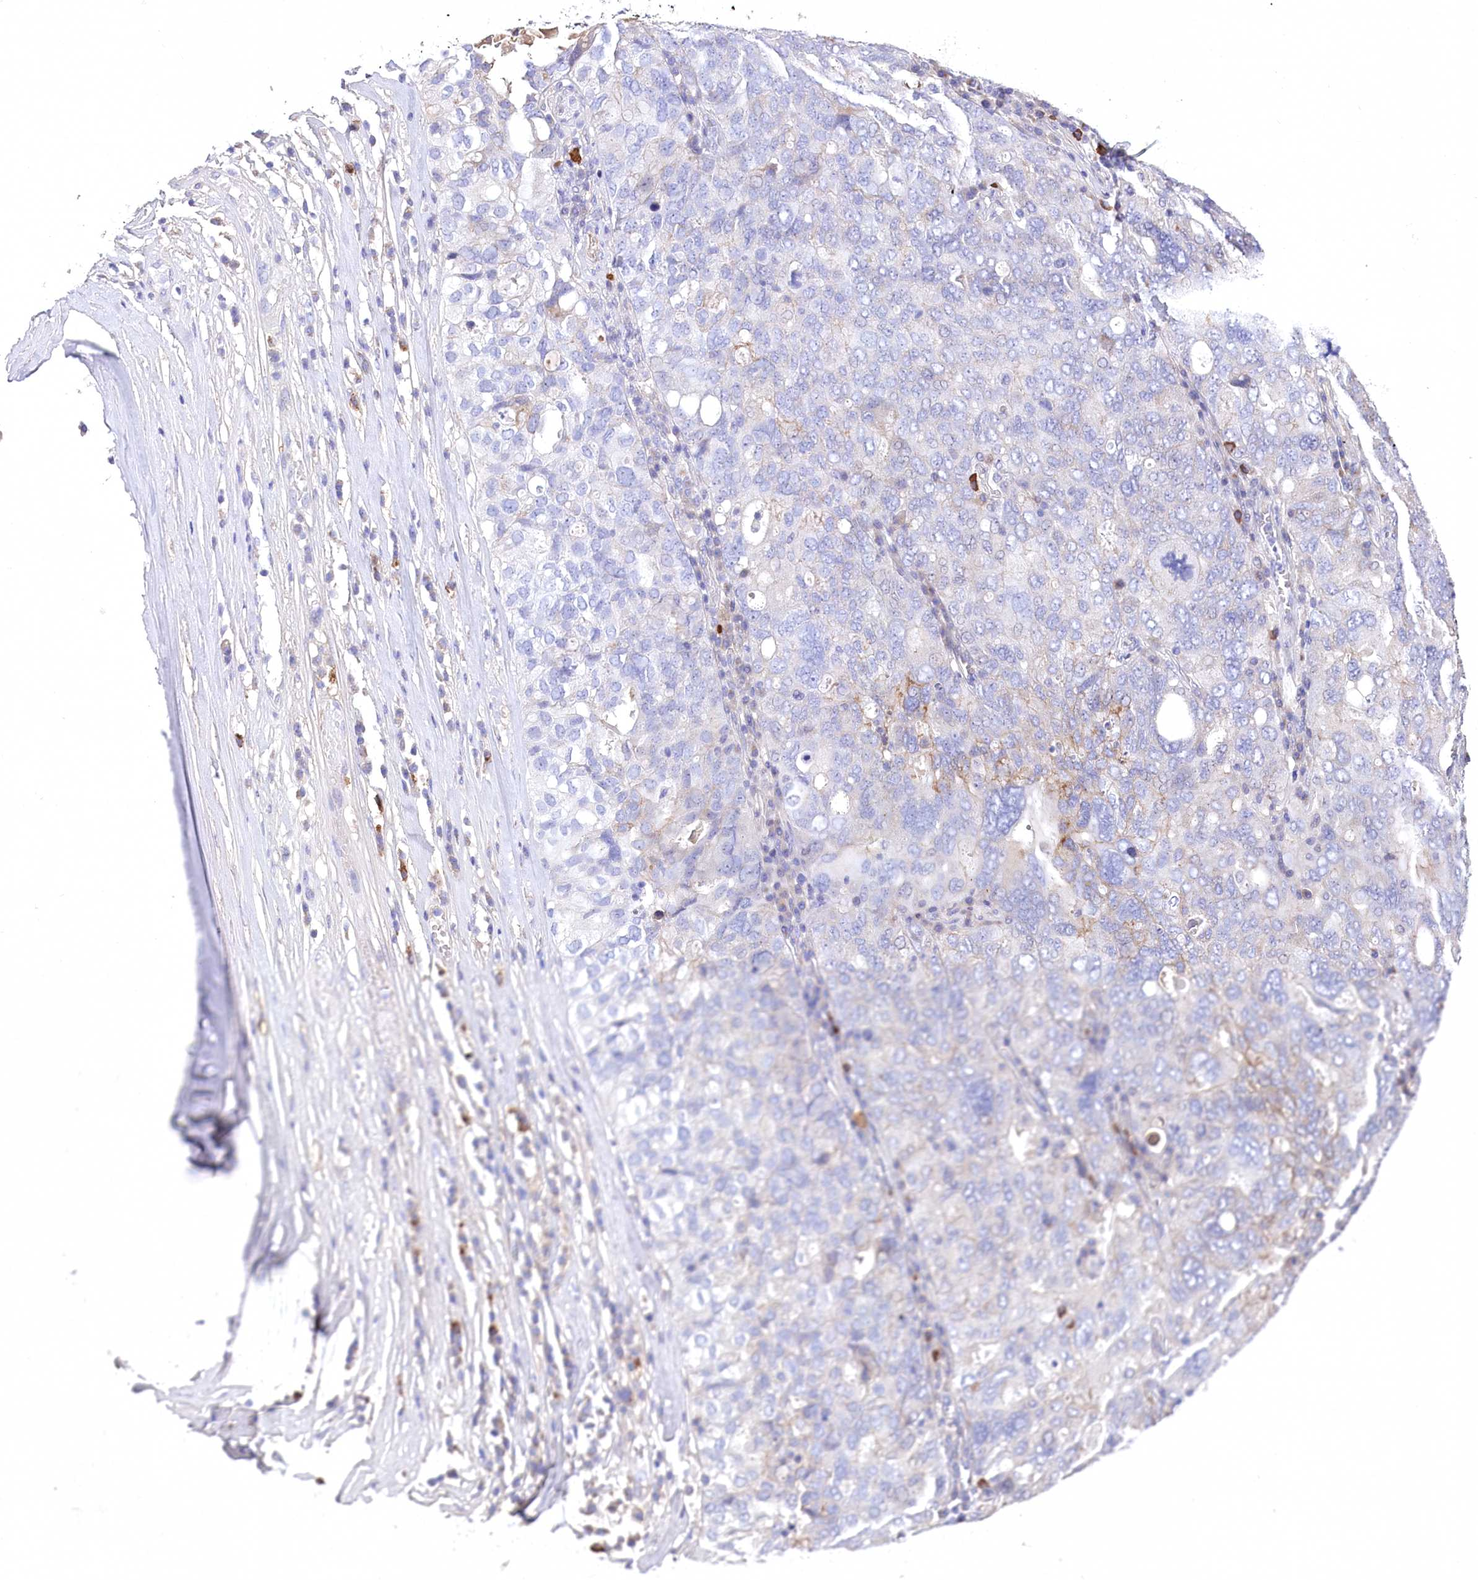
{"staining": {"intensity": "negative", "quantity": "none", "location": "none"}, "tissue": "ovarian cancer", "cell_type": "Tumor cells", "image_type": "cancer", "snomed": [{"axis": "morphology", "description": "Carcinoma, endometroid"}, {"axis": "topography", "description": "Ovary"}], "caption": "Immunohistochemical staining of ovarian cancer demonstrates no significant expression in tumor cells.", "gene": "CEP164", "patient": {"sex": "female", "age": 62}}